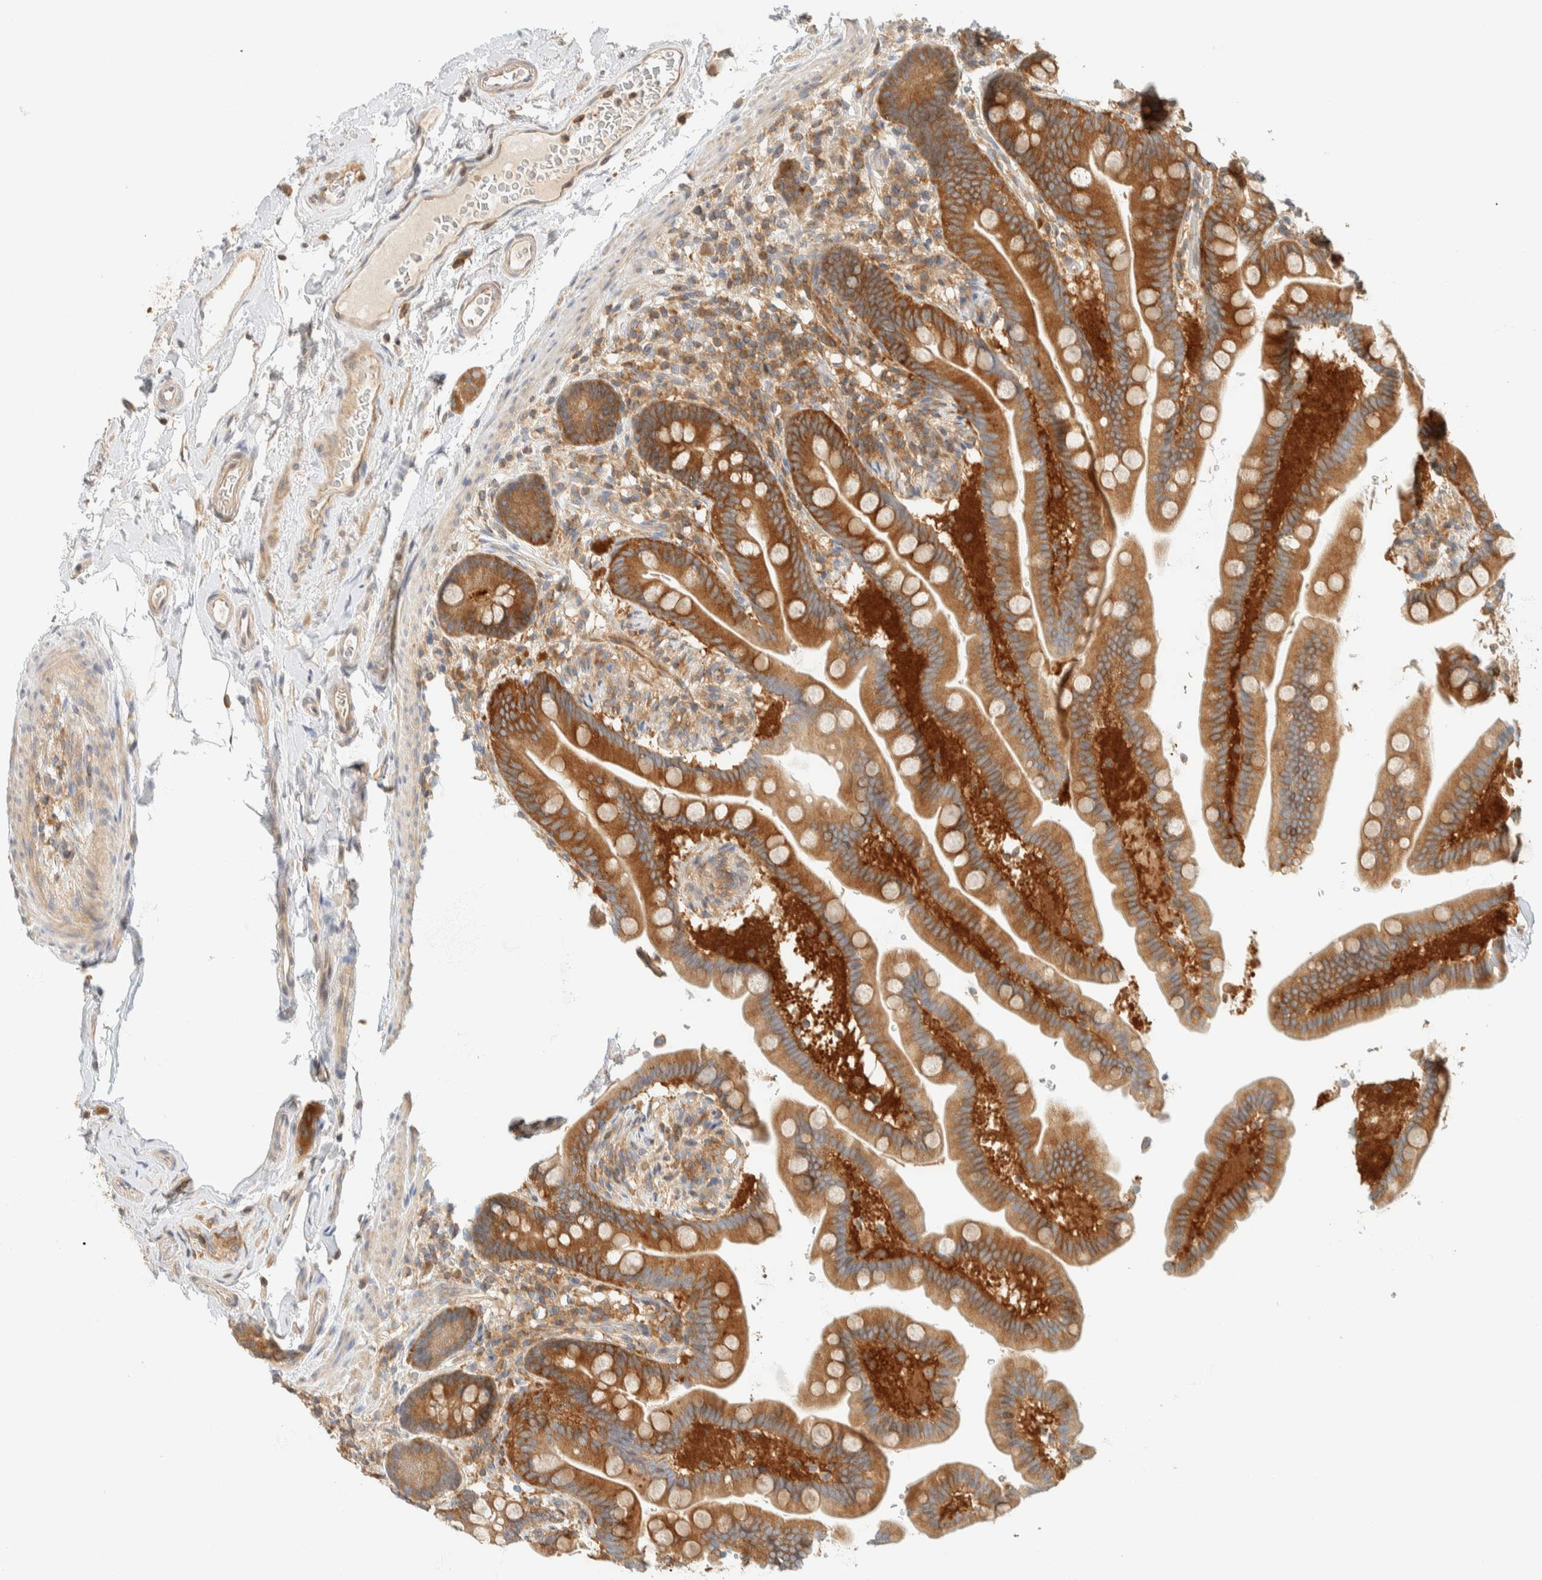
{"staining": {"intensity": "weak", "quantity": ">75%", "location": "cytoplasmic/membranous"}, "tissue": "colon", "cell_type": "Endothelial cells", "image_type": "normal", "snomed": [{"axis": "morphology", "description": "Normal tissue, NOS"}, {"axis": "topography", "description": "Smooth muscle"}, {"axis": "topography", "description": "Colon"}], "caption": "Protein analysis of unremarkable colon exhibits weak cytoplasmic/membranous expression in approximately >75% of endothelial cells.", "gene": "ARFGEF1", "patient": {"sex": "male", "age": 73}}